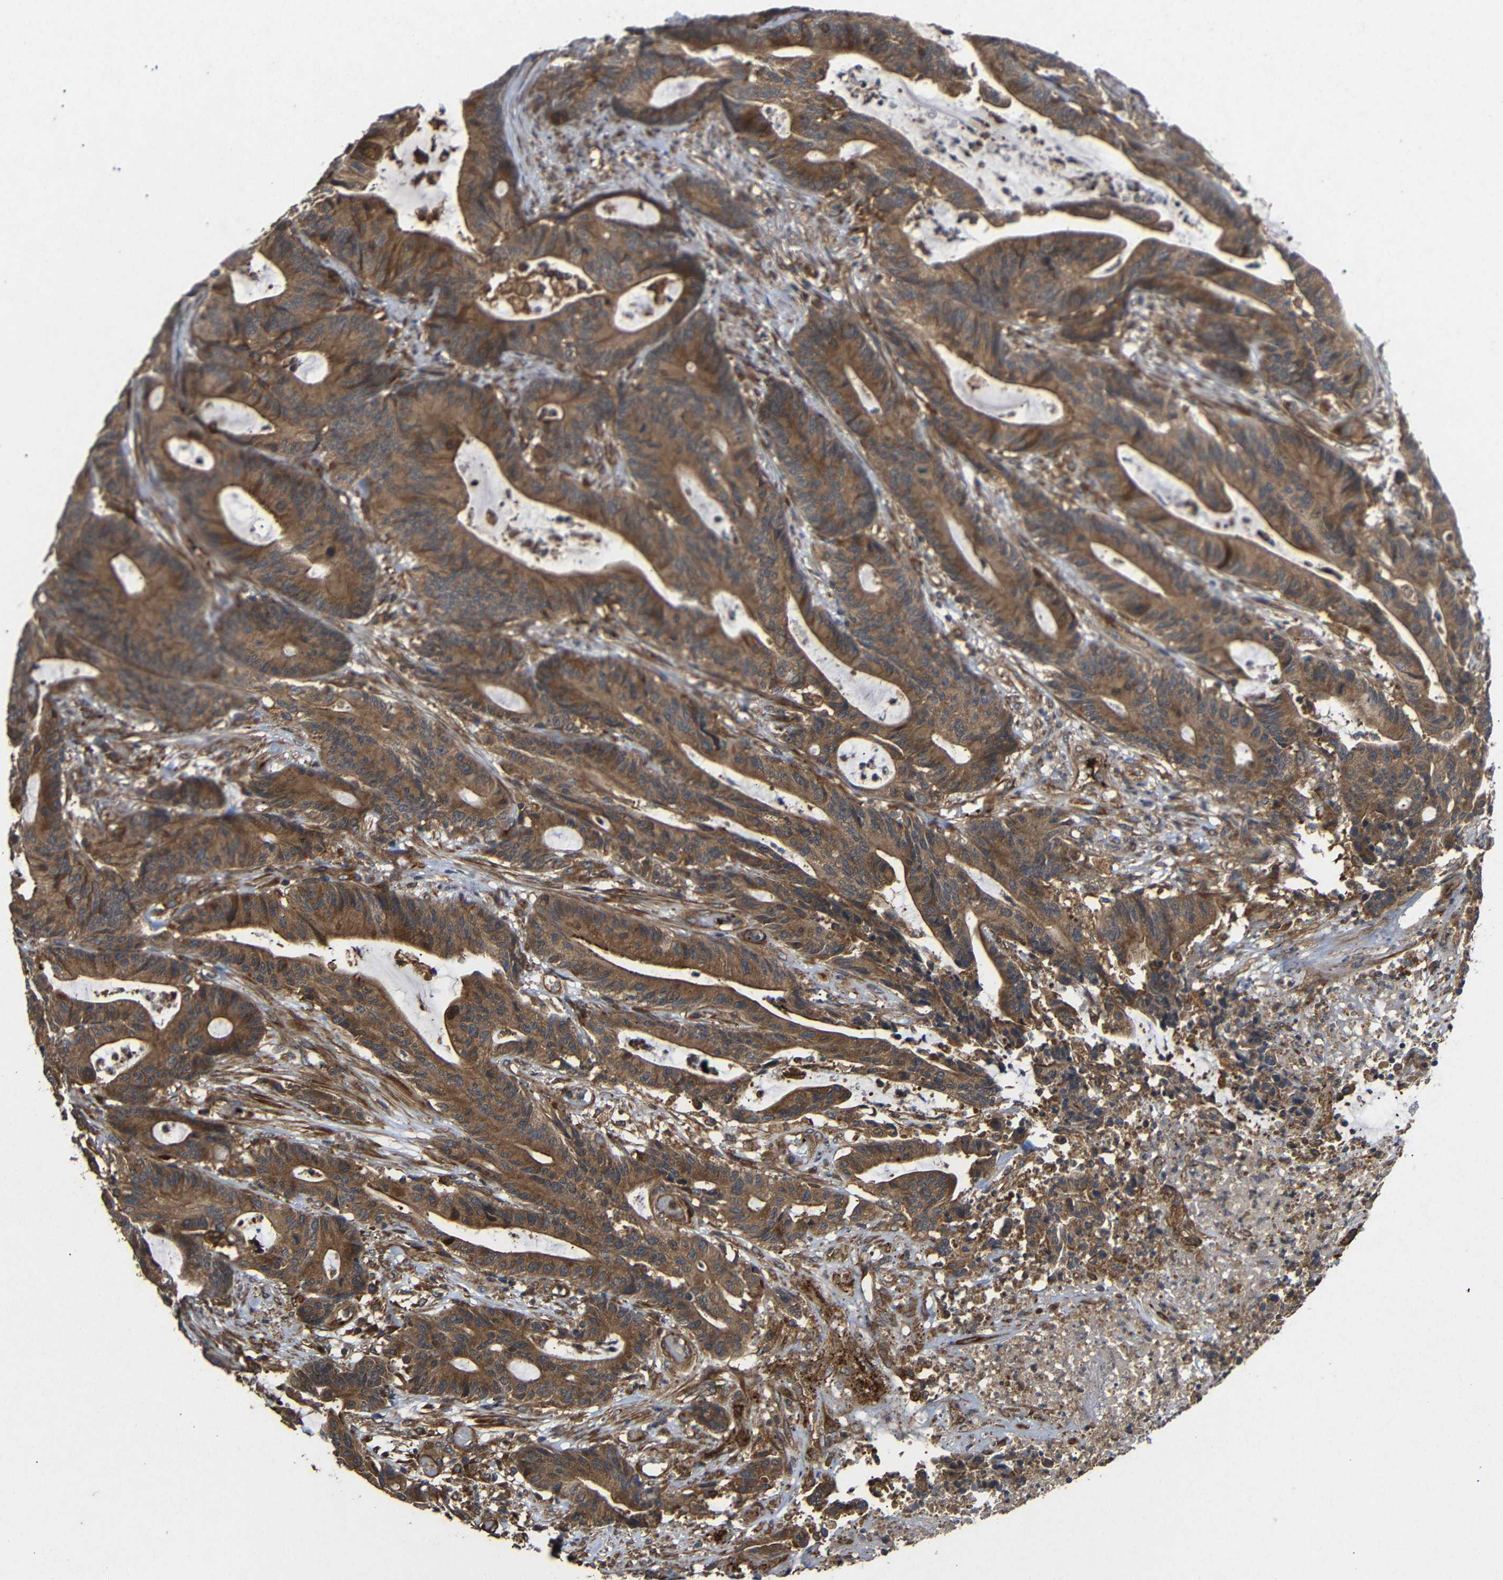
{"staining": {"intensity": "moderate", "quantity": ">75%", "location": "cytoplasmic/membranous"}, "tissue": "colorectal cancer", "cell_type": "Tumor cells", "image_type": "cancer", "snomed": [{"axis": "morphology", "description": "Adenocarcinoma, NOS"}, {"axis": "topography", "description": "Colon"}], "caption": "Colorectal cancer stained for a protein exhibits moderate cytoplasmic/membranous positivity in tumor cells.", "gene": "EIF2S1", "patient": {"sex": "female", "age": 84}}